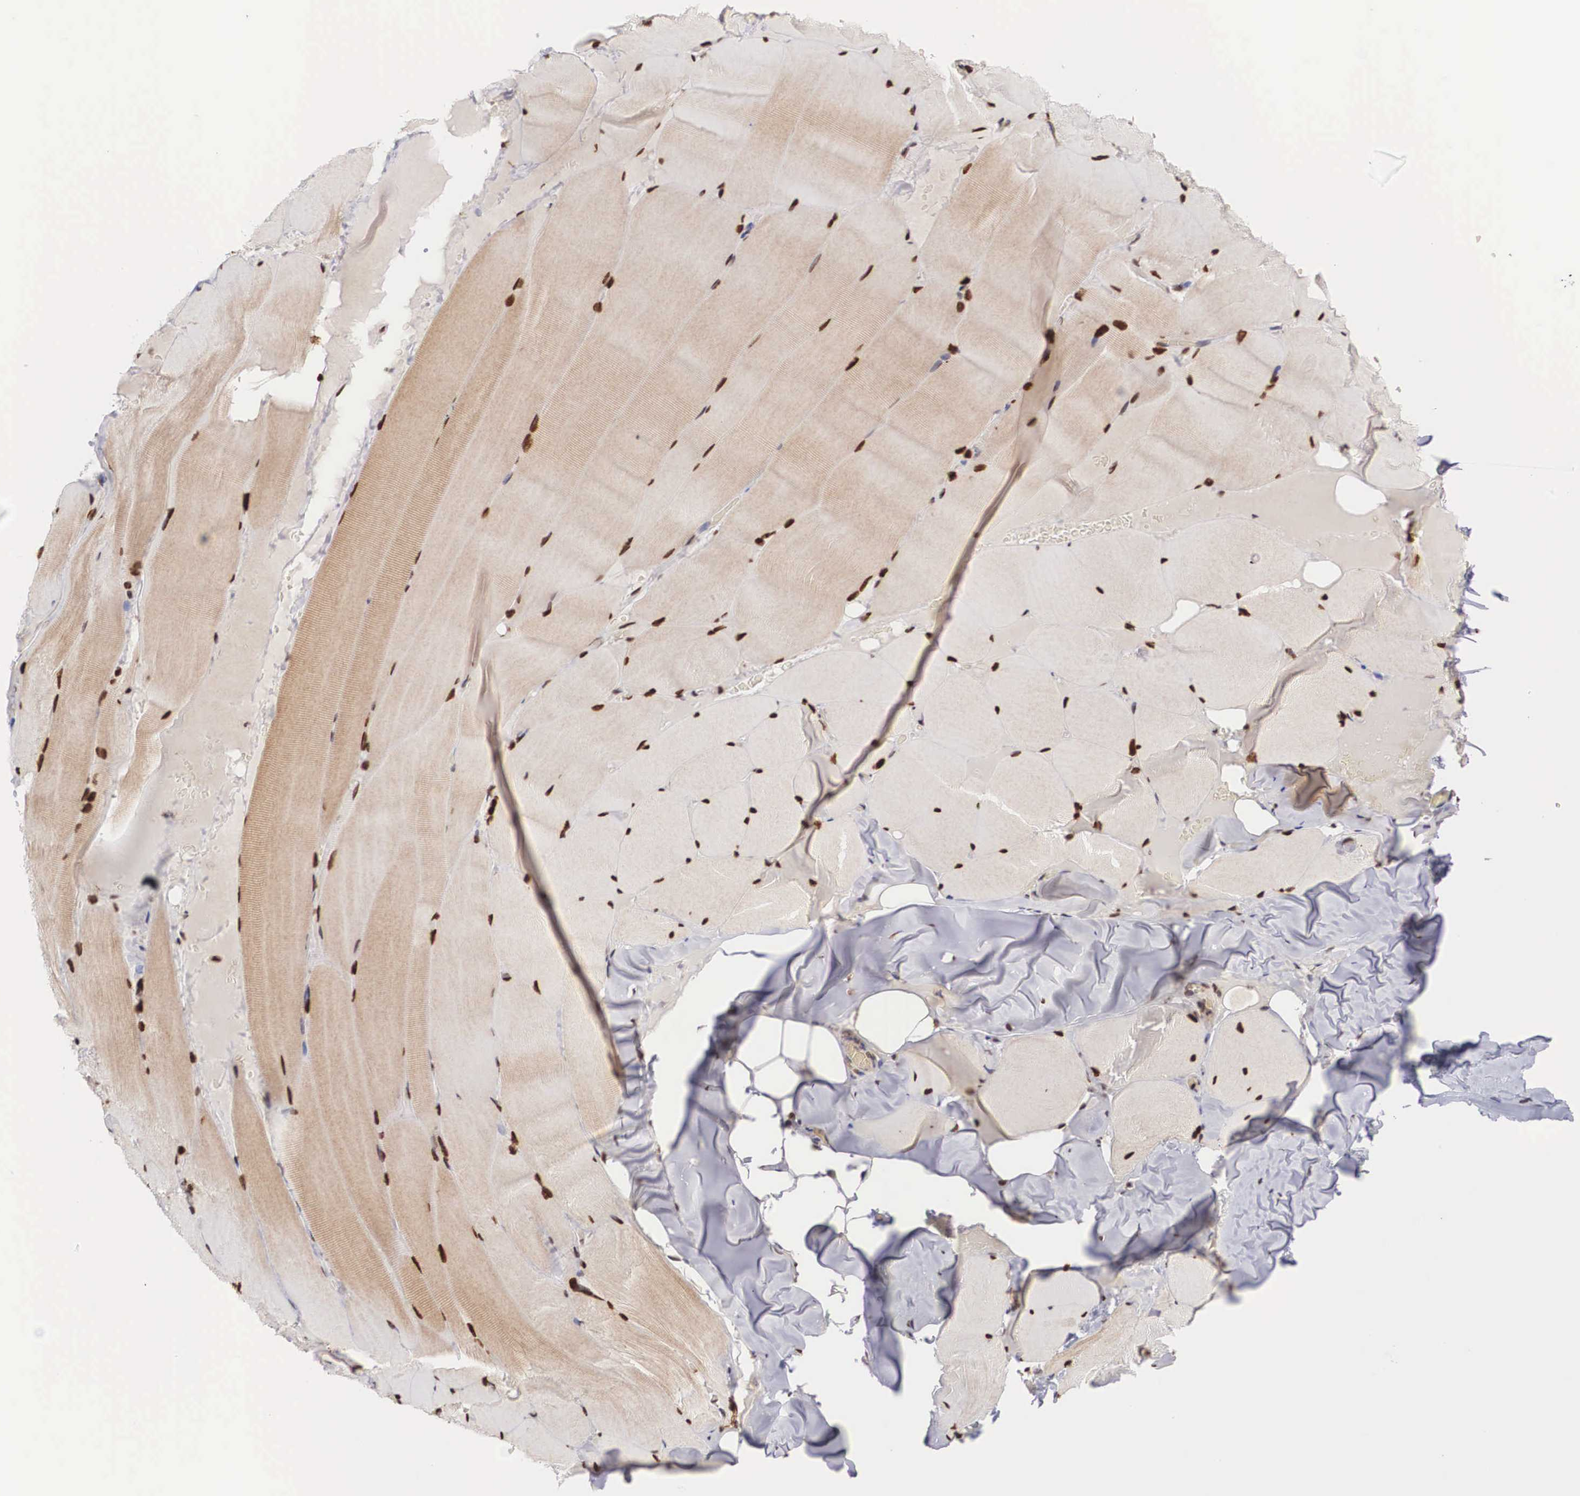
{"staining": {"intensity": "strong", "quantity": "25%-75%", "location": "nuclear"}, "tissue": "skeletal muscle", "cell_type": "Myocytes", "image_type": "normal", "snomed": [{"axis": "morphology", "description": "Normal tissue, NOS"}, {"axis": "topography", "description": "Skeletal muscle"}], "caption": "Immunohistochemical staining of normal skeletal muscle exhibits strong nuclear protein expression in approximately 25%-75% of myocytes. (DAB IHC with brightfield microscopy, high magnification).", "gene": "HTATSF1", "patient": {"sex": "male", "age": 71}}